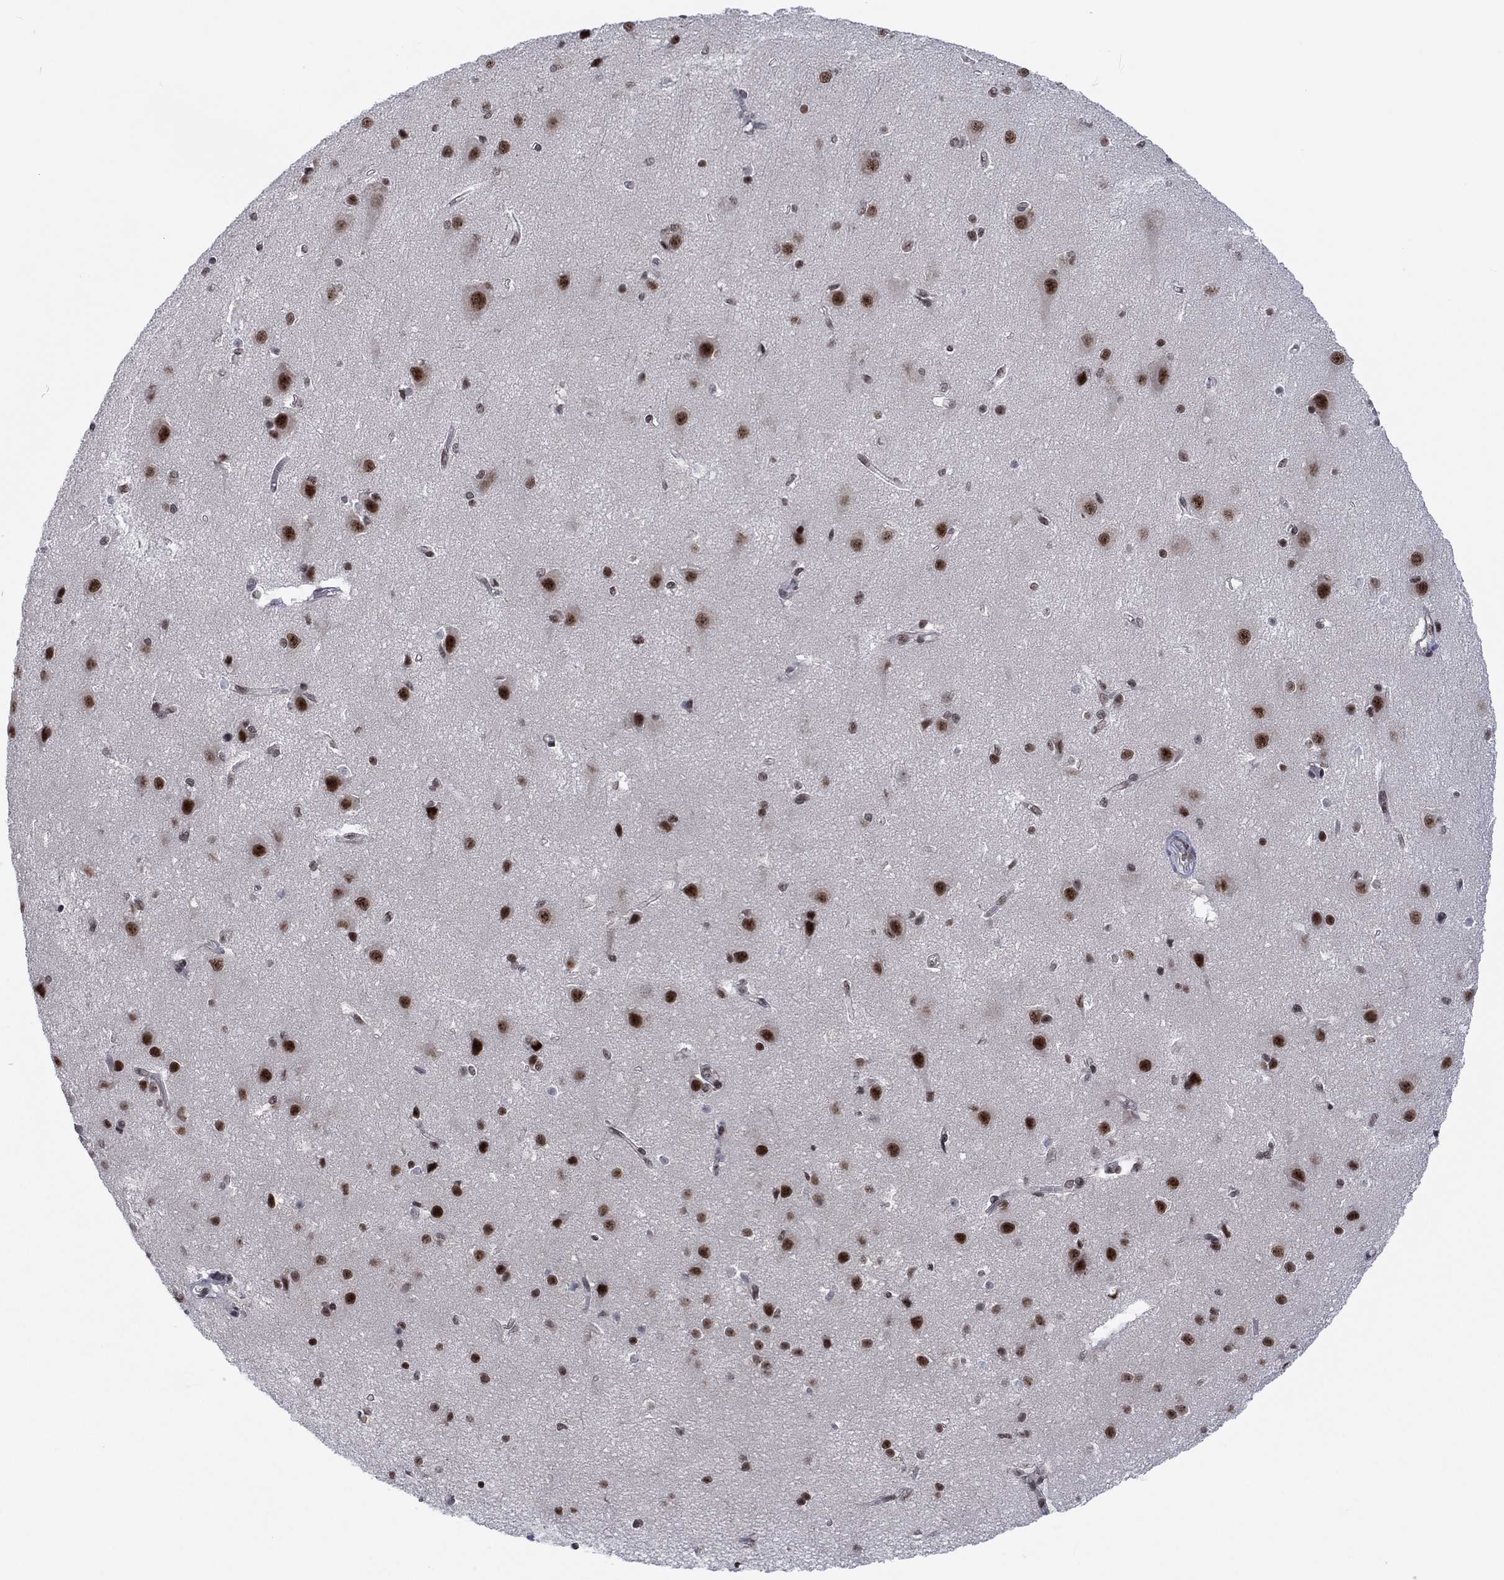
{"staining": {"intensity": "negative", "quantity": "none", "location": "none"}, "tissue": "cerebral cortex", "cell_type": "Endothelial cells", "image_type": "normal", "snomed": [{"axis": "morphology", "description": "Normal tissue, NOS"}, {"axis": "topography", "description": "Cerebral cortex"}], "caption": "Normal cerebral cortex was stained to show a protein in brown. There is no significant expression in endothelial cells. (Brightfield microscopy of DAB immunohistochemistry (IHC) at high magnification).", "gene": "FYTTD1", "patient": {"sex": "male", "age": 37}}